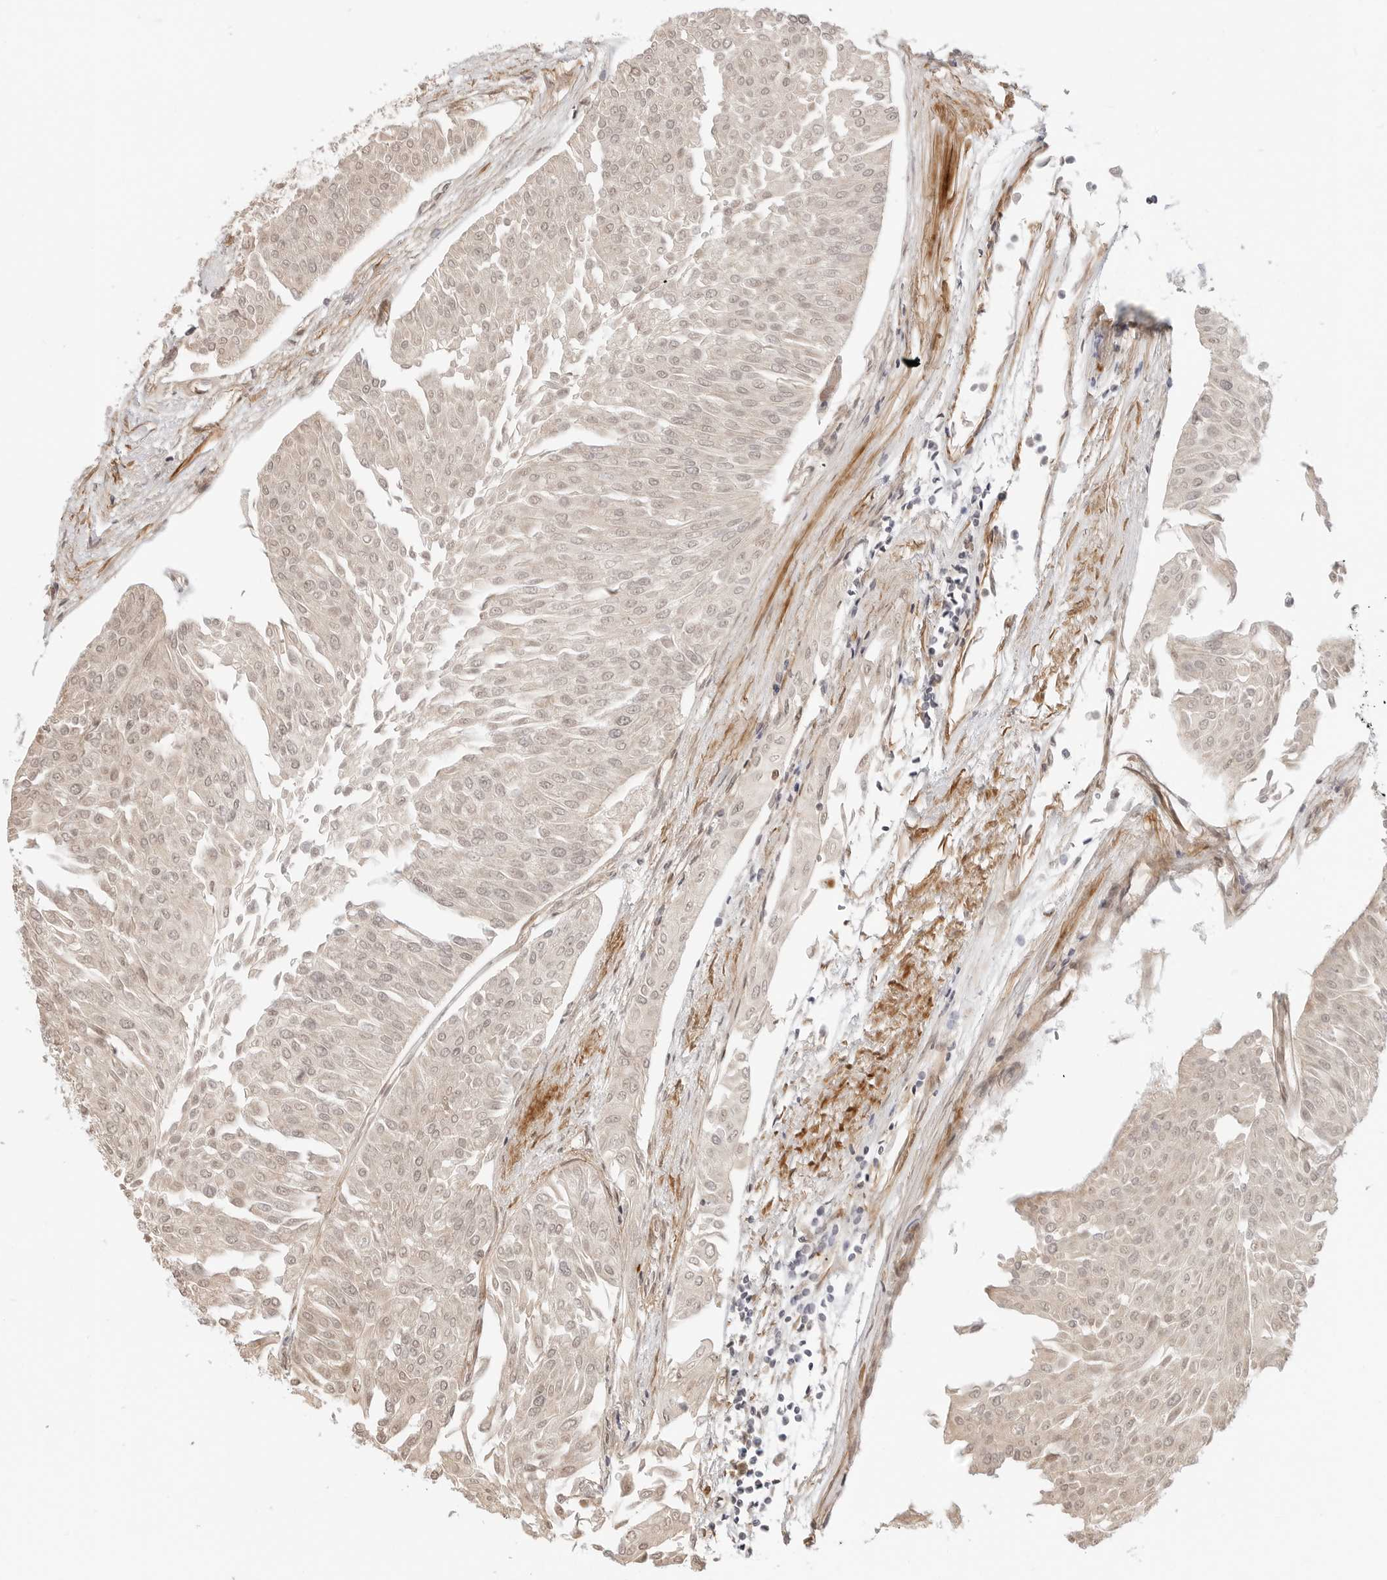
{"staining": {"intensity": "weak", "quantity": "<25%", "location": "nuclear"}, "tissue": "urothelial cancer", "cell_type": "Tumor cells", "image_type": "cancer", "snomed": [{"axis": "morphology", "description": "Urothelial carcinoma, Low grade"}, {"axis": "topography", "description": "Urinary bladder"}], "caption": "This is an immunohistochemistry photomicrograph of human urothelial cancer. There is no staining in tumor cells.", "gene": "GEM", "patient": {"sex": "male", "age": 67}}